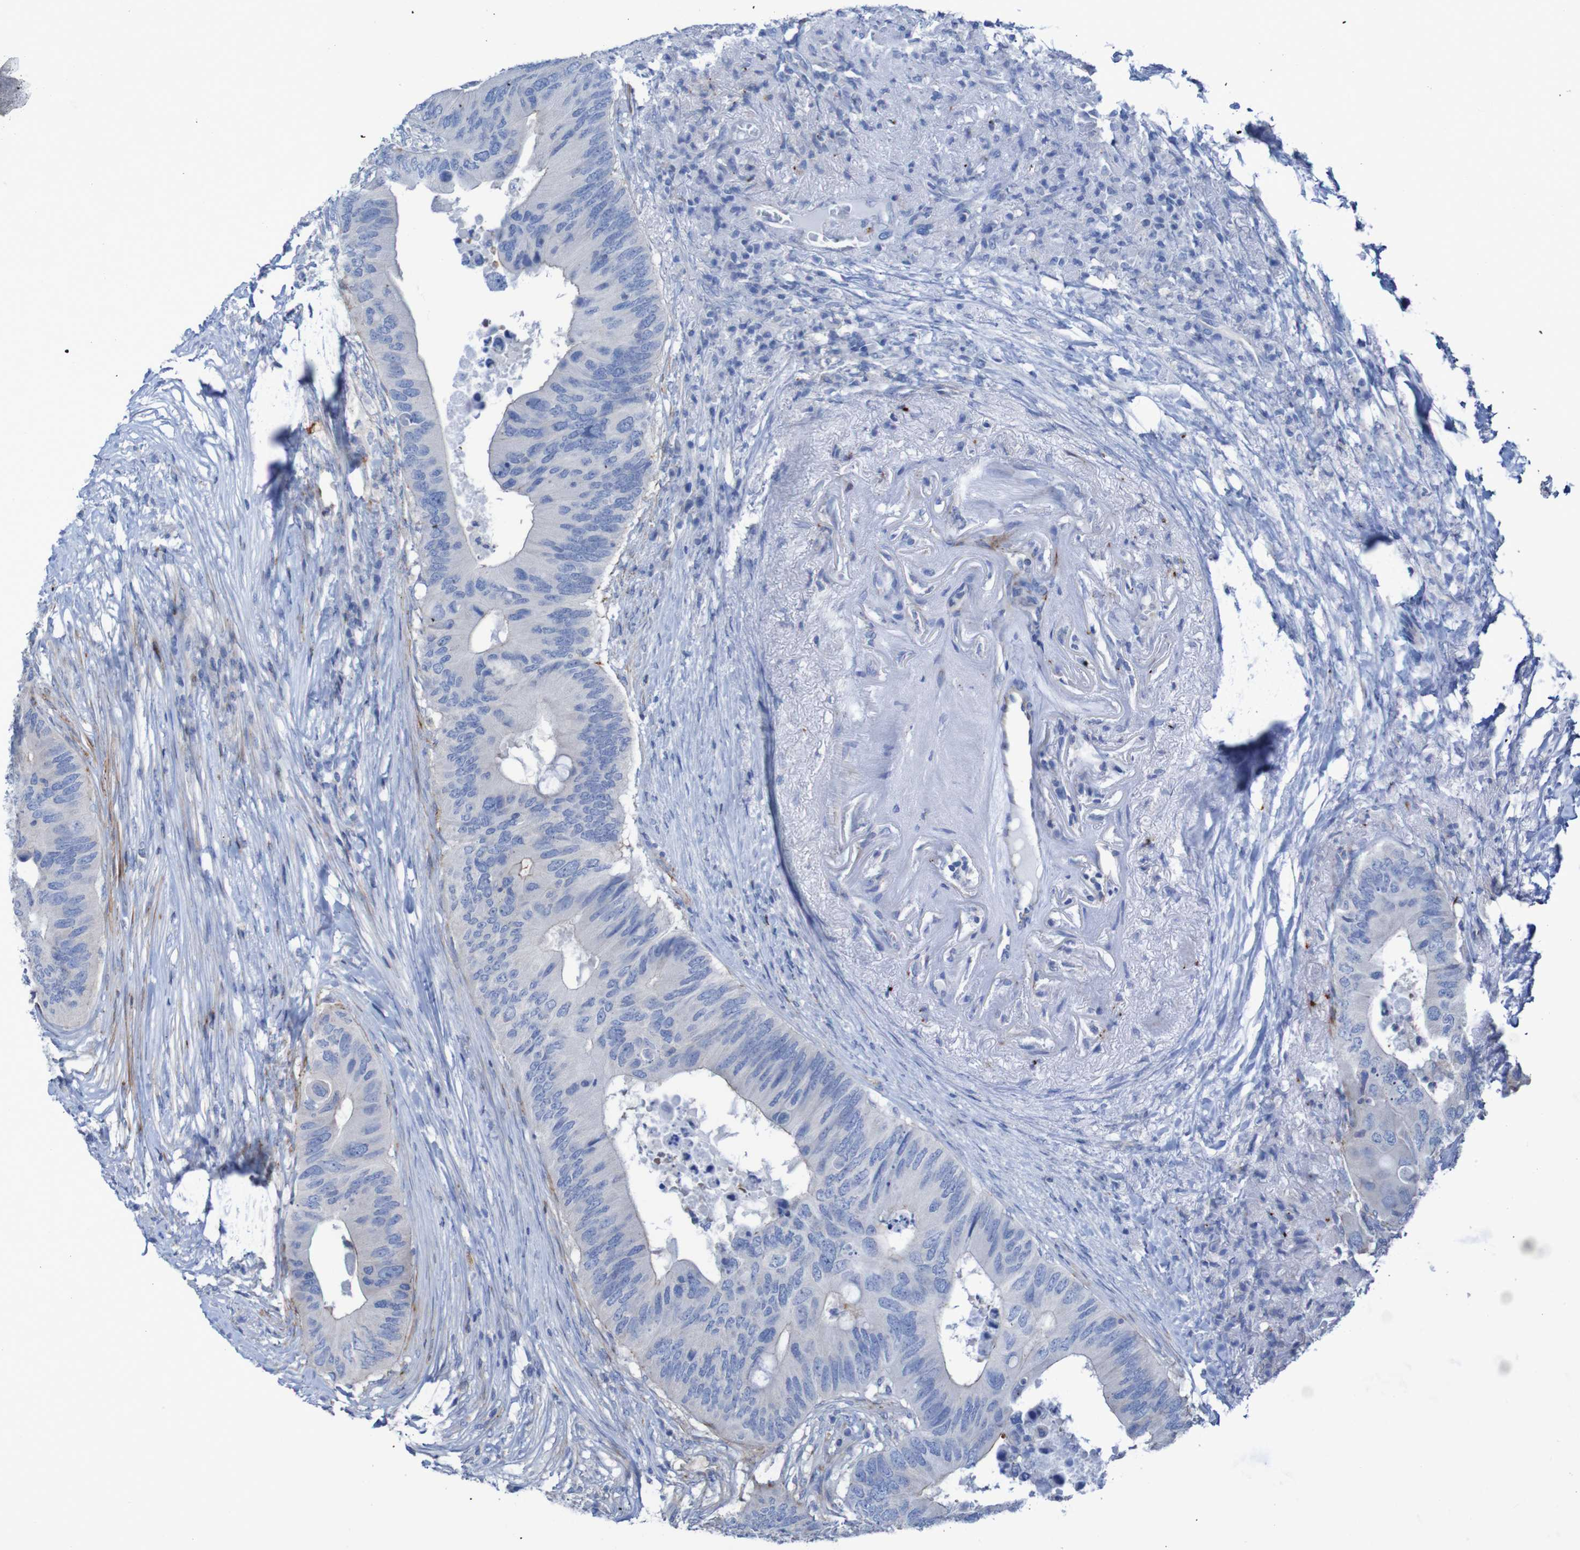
{"staining": {"intensity": "negative", "quantity": "none", "location": "none"}, "tissue": "colorectal cancer", "cell_type": "Tumor cells", "image_type": "cancer", "snomed": [{"axis": "morphology", "description": "Adenocarcinoma, NOS"}, {"axis": "topography", "description": "Colon"}], "caption": "IHC photomicrograph of neoplastic tissue: colorectal adenocarcinoma stained with DAB (3,3'-diaminobenzidine) shows no significant protein expression in tumor cells.", "gene": "RNF182", "patient": {"sex": "male", "age": 71}}